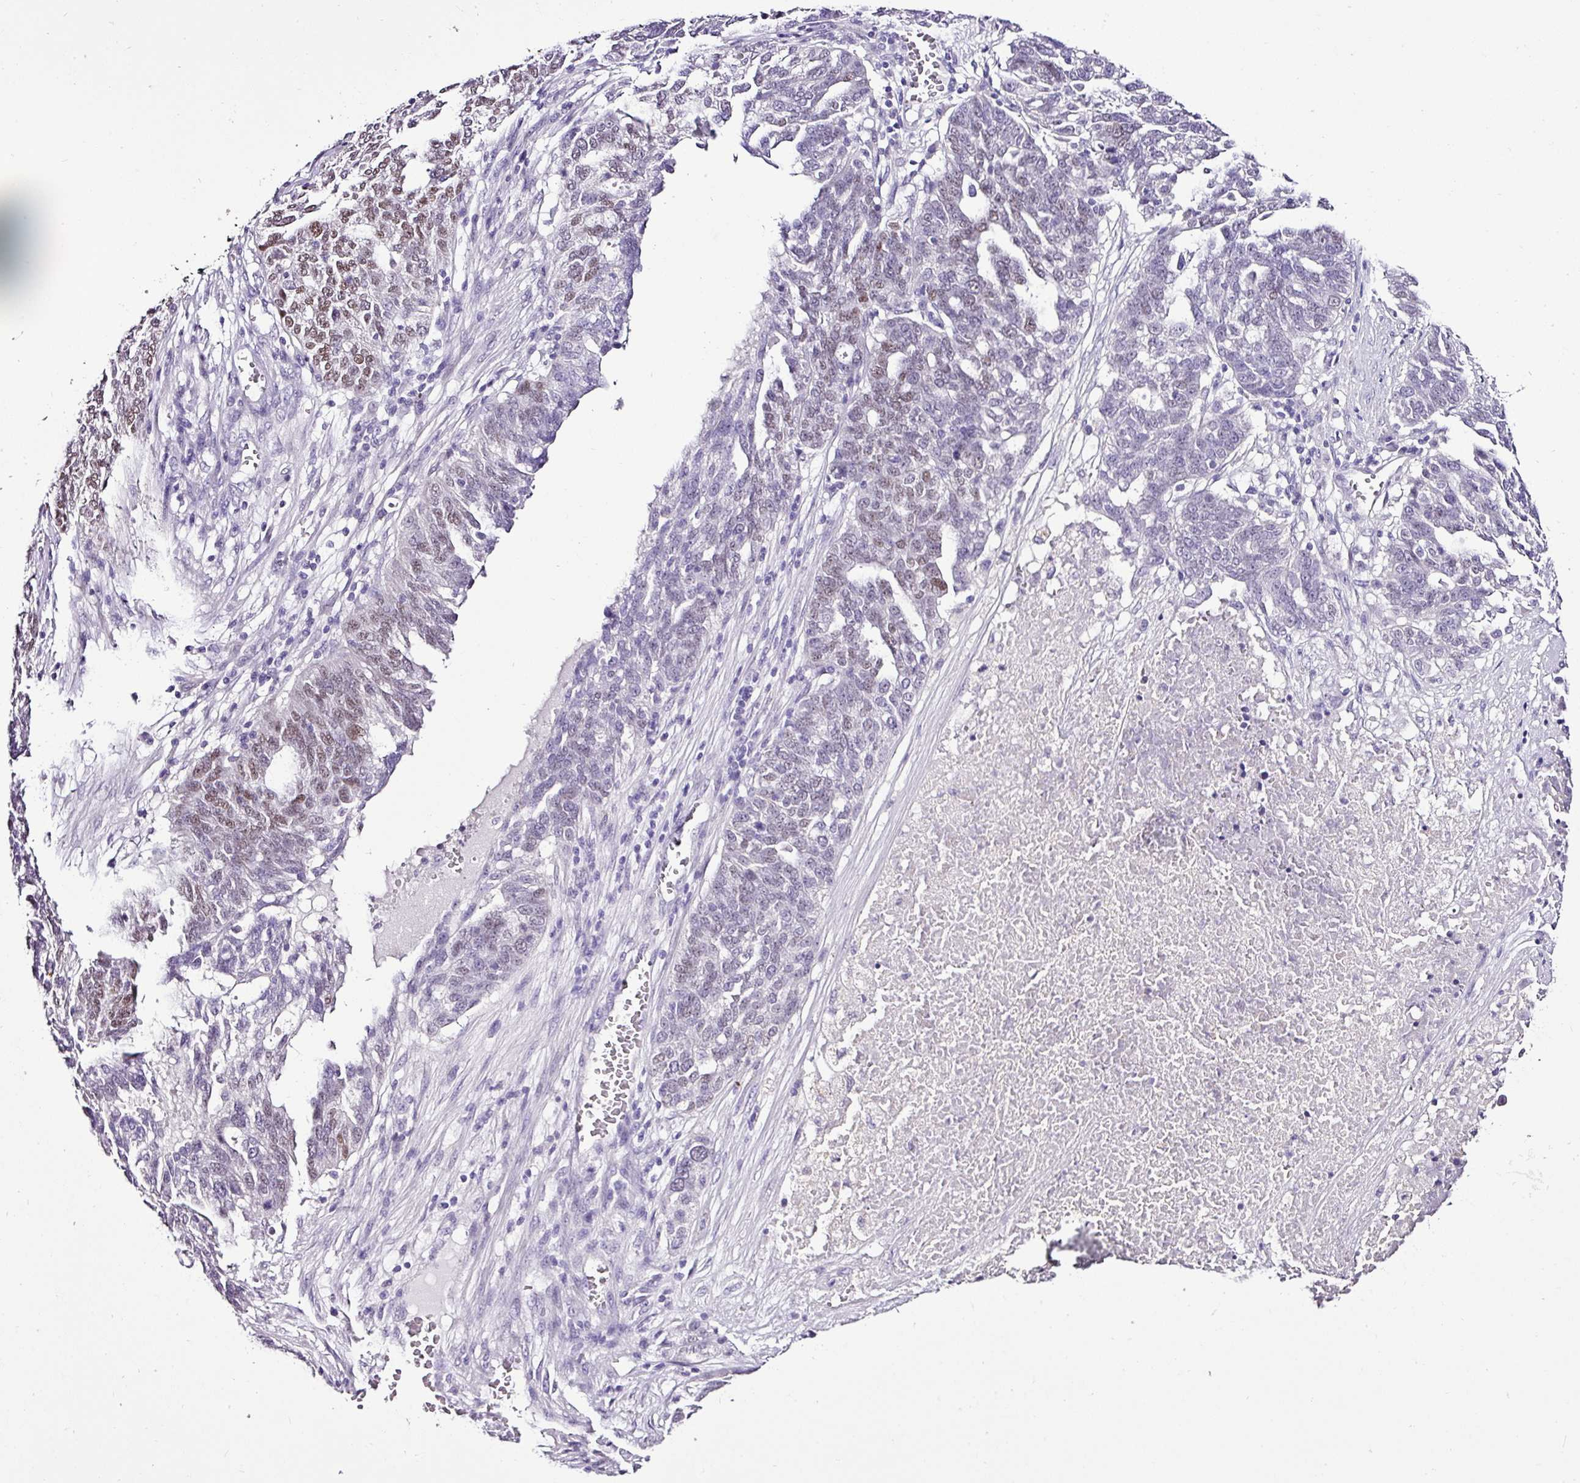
{"staining": {"intensity": "moderate", "quantity": "25%-75%", "location": "nuclear"}, "tissue": "ovarian cancer", "cell_type": "Tumor cells", "image_type": "cancer", "snomed": [{"axis": "morphology", "description": "Cystadenocarcinoma, serous, NOS"}, {"axis": "topography", "description": "Ovary"}], "caption": "Ovarian serous cystadenocarcinoma stained with a brown dye displays moderate nuclear positive staining in approximately 25%-75% of tumor cells.", "gene": "ESR1", "patient": {"sex": "female", "age": 59}}